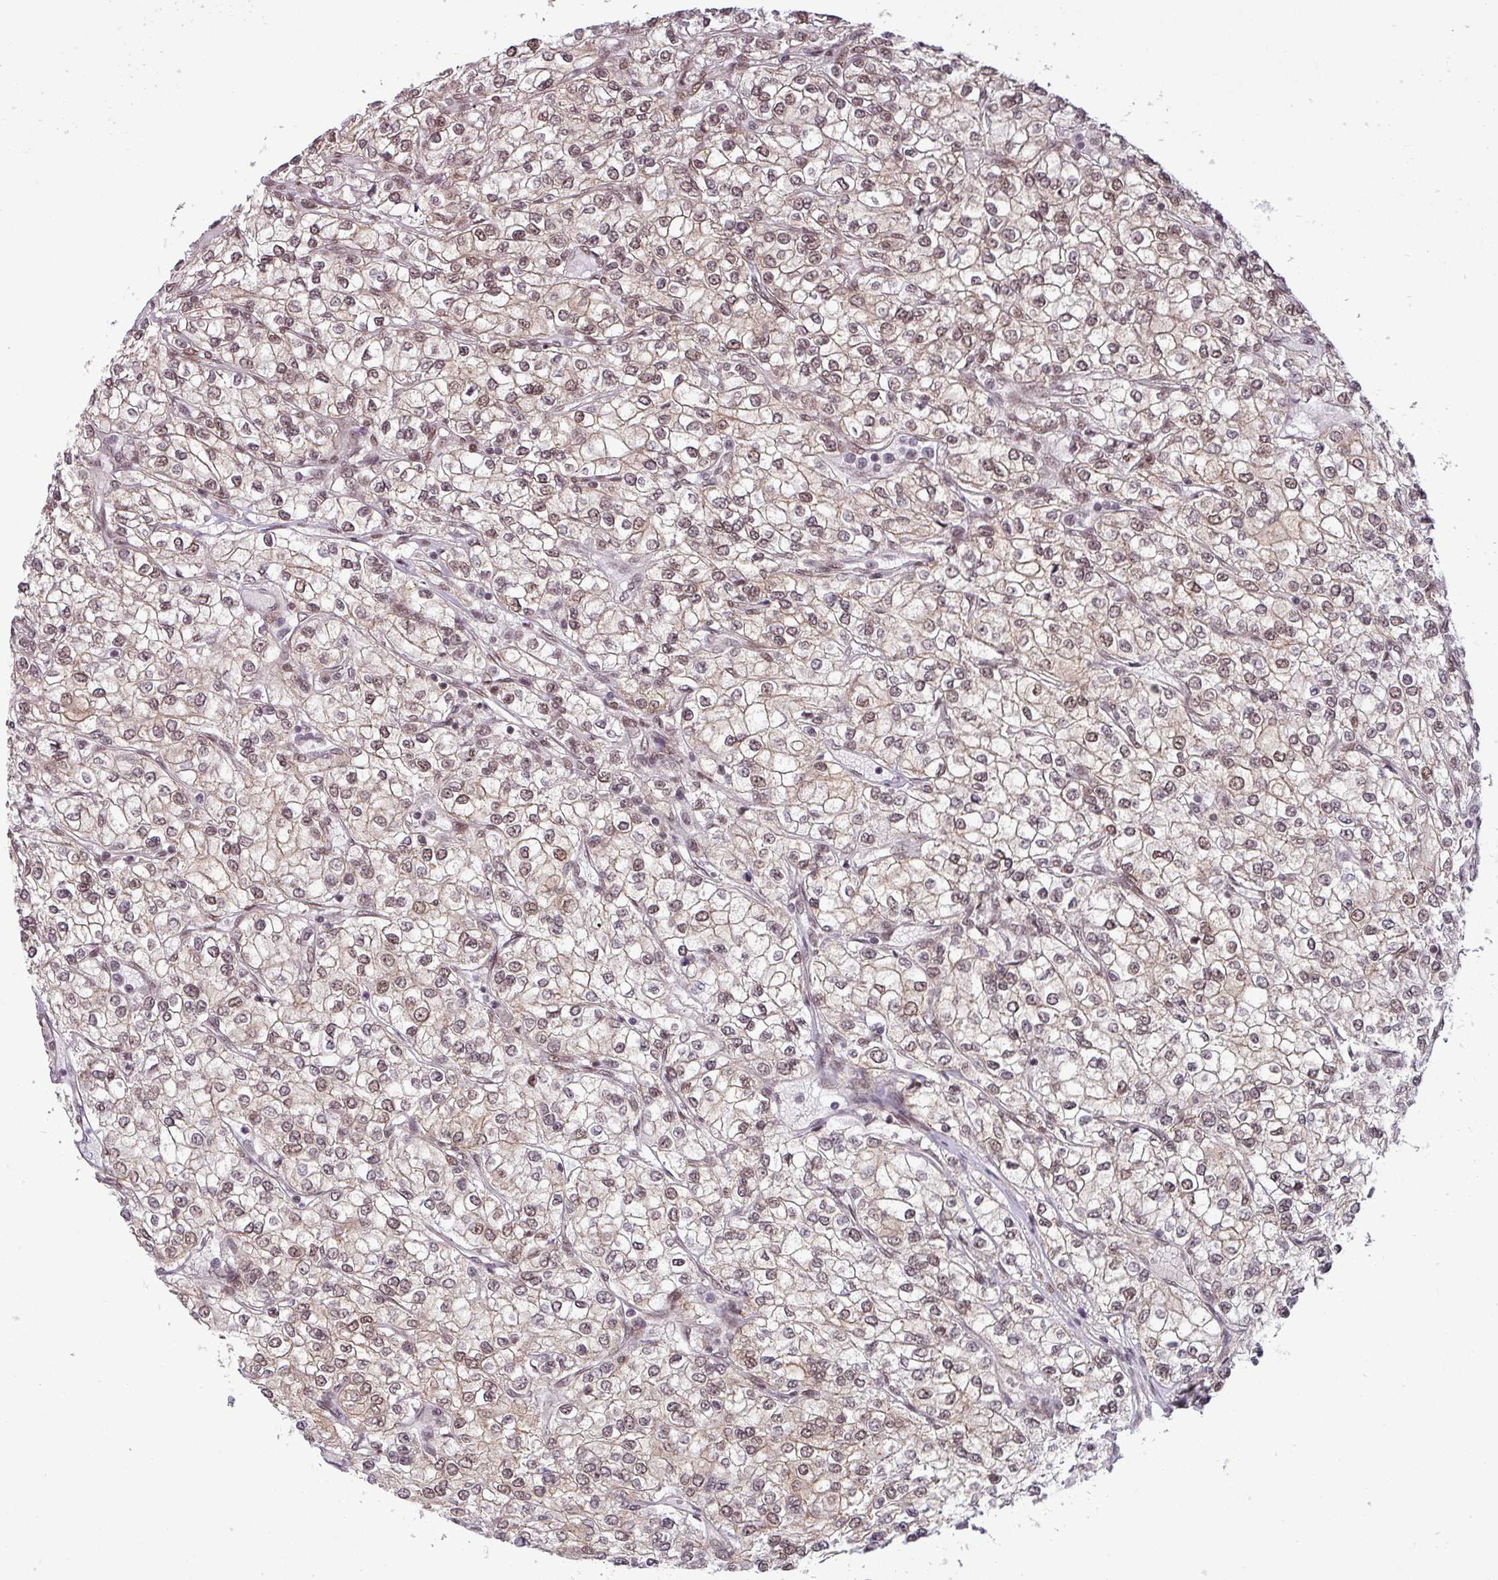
{"staining": {"intensity": "moderate", "quantity": ">75%", "location": "cytoplasmic/membranous,nuclear"}, "tissue": "renal cancer", "cell_type": "Tumor cells", "image_type": "cancer", "snomed": [{"axis": "morphology", "description": "Adenocarcinoma, NOS"}, {"axis": "topography", "description": "Kidney"}], "caption": "An image of renal adenocarcinoma stained for a protein reveals moderate cytoplasmic/membranous and nuclear brown staining in tumor cells.", "gene": "SRSF2", "patient": {"sex": "male", "age": 80}}